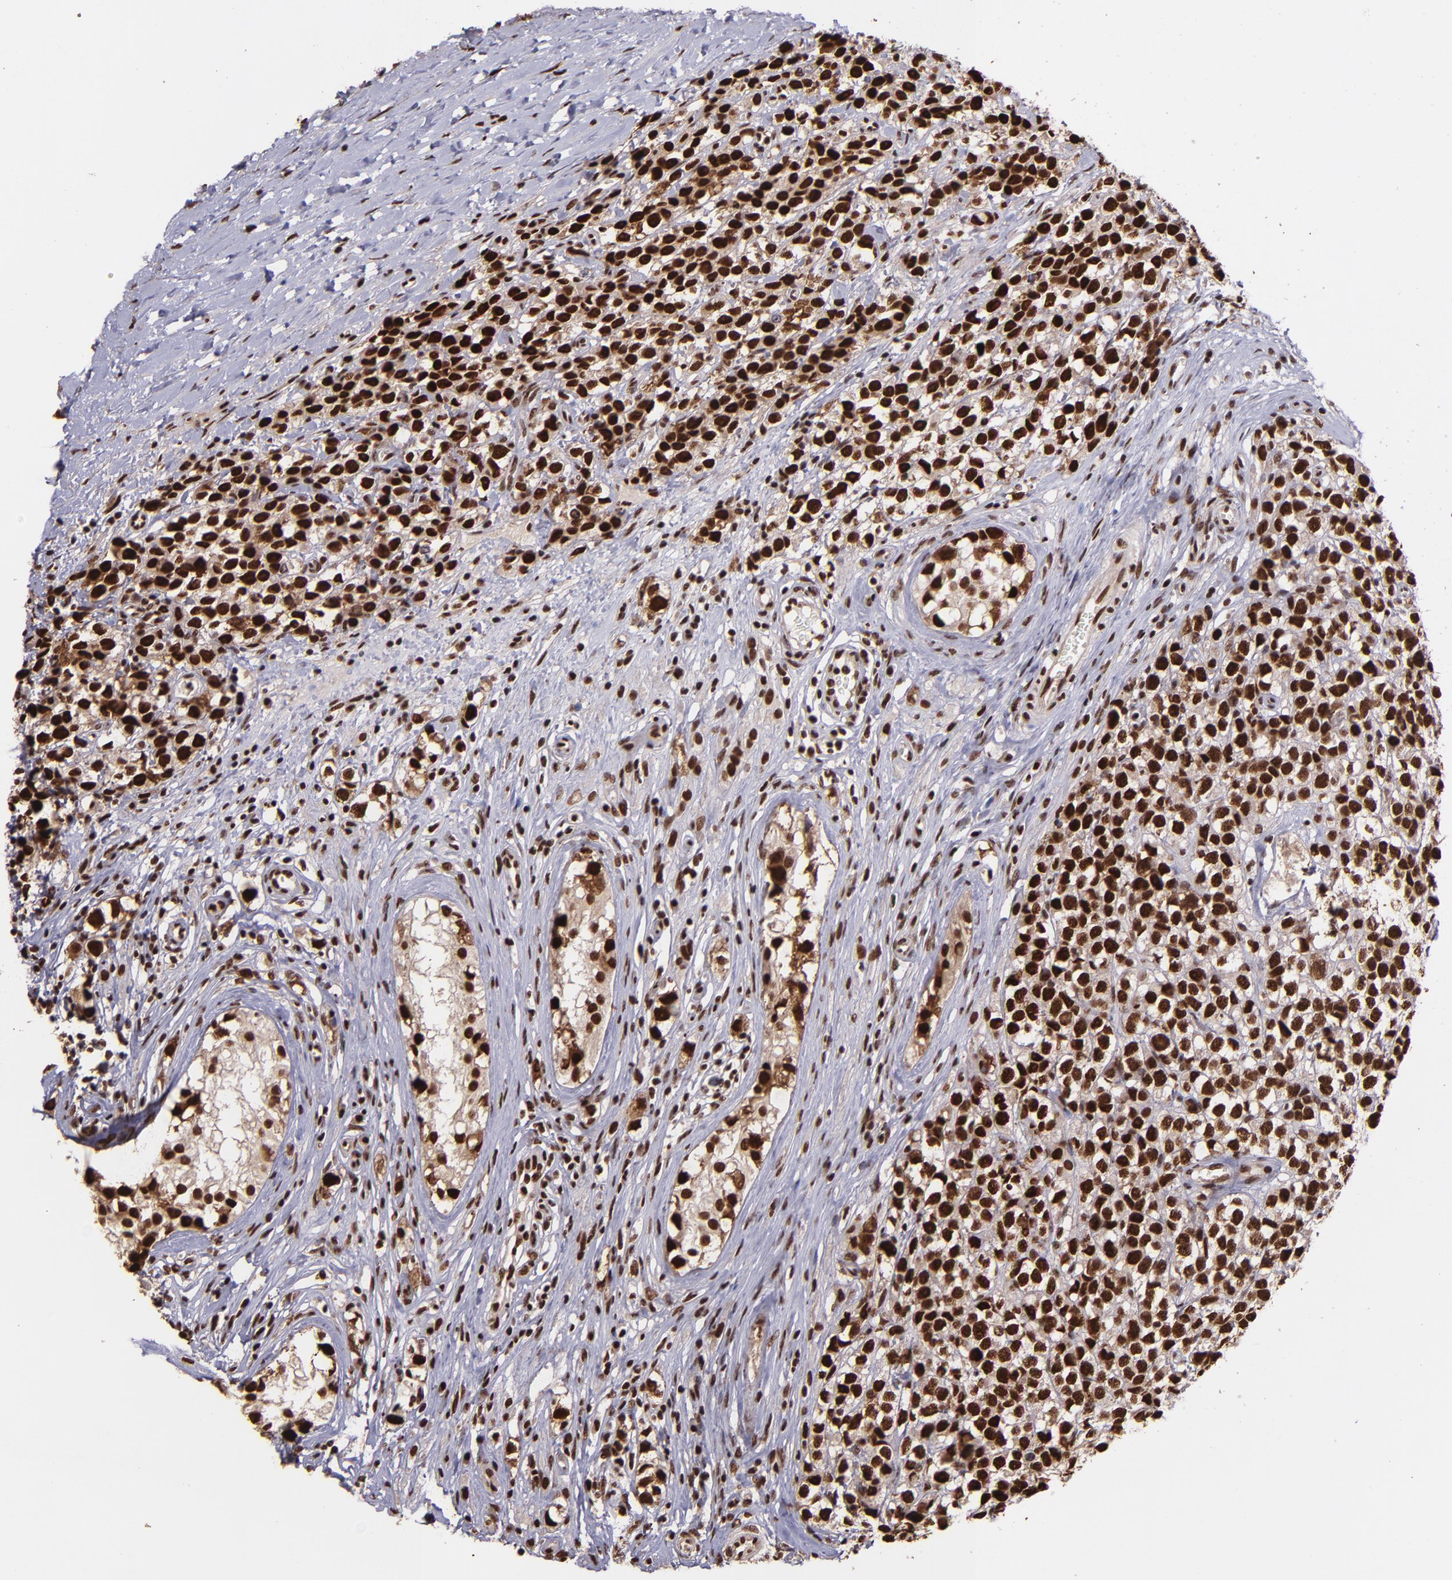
{"staining": {"intensity": "strong", "quantity": ">75%", "location": "nuclear"}, "tissue": "testis cancer", "cell_type": "Tumor cells", "image_type": "cancer", "snomed": [{"axis": "morphology", "description": "Seminoma, NOS"}, {"axis": "topography", "description": "Testis"}], "caption": "Immunohistochemistry (IHC) photomicrograph of neoplastic tissue: human testis cancer stained using immunohistochemistry (IHC) exhibits high levels of strong protein expression localized specifically in the nuclear of tumor cells, appearing as a nuclear brown color.", "gene": "PQBP1", "patient": {"sex": "male", "age": 25}}